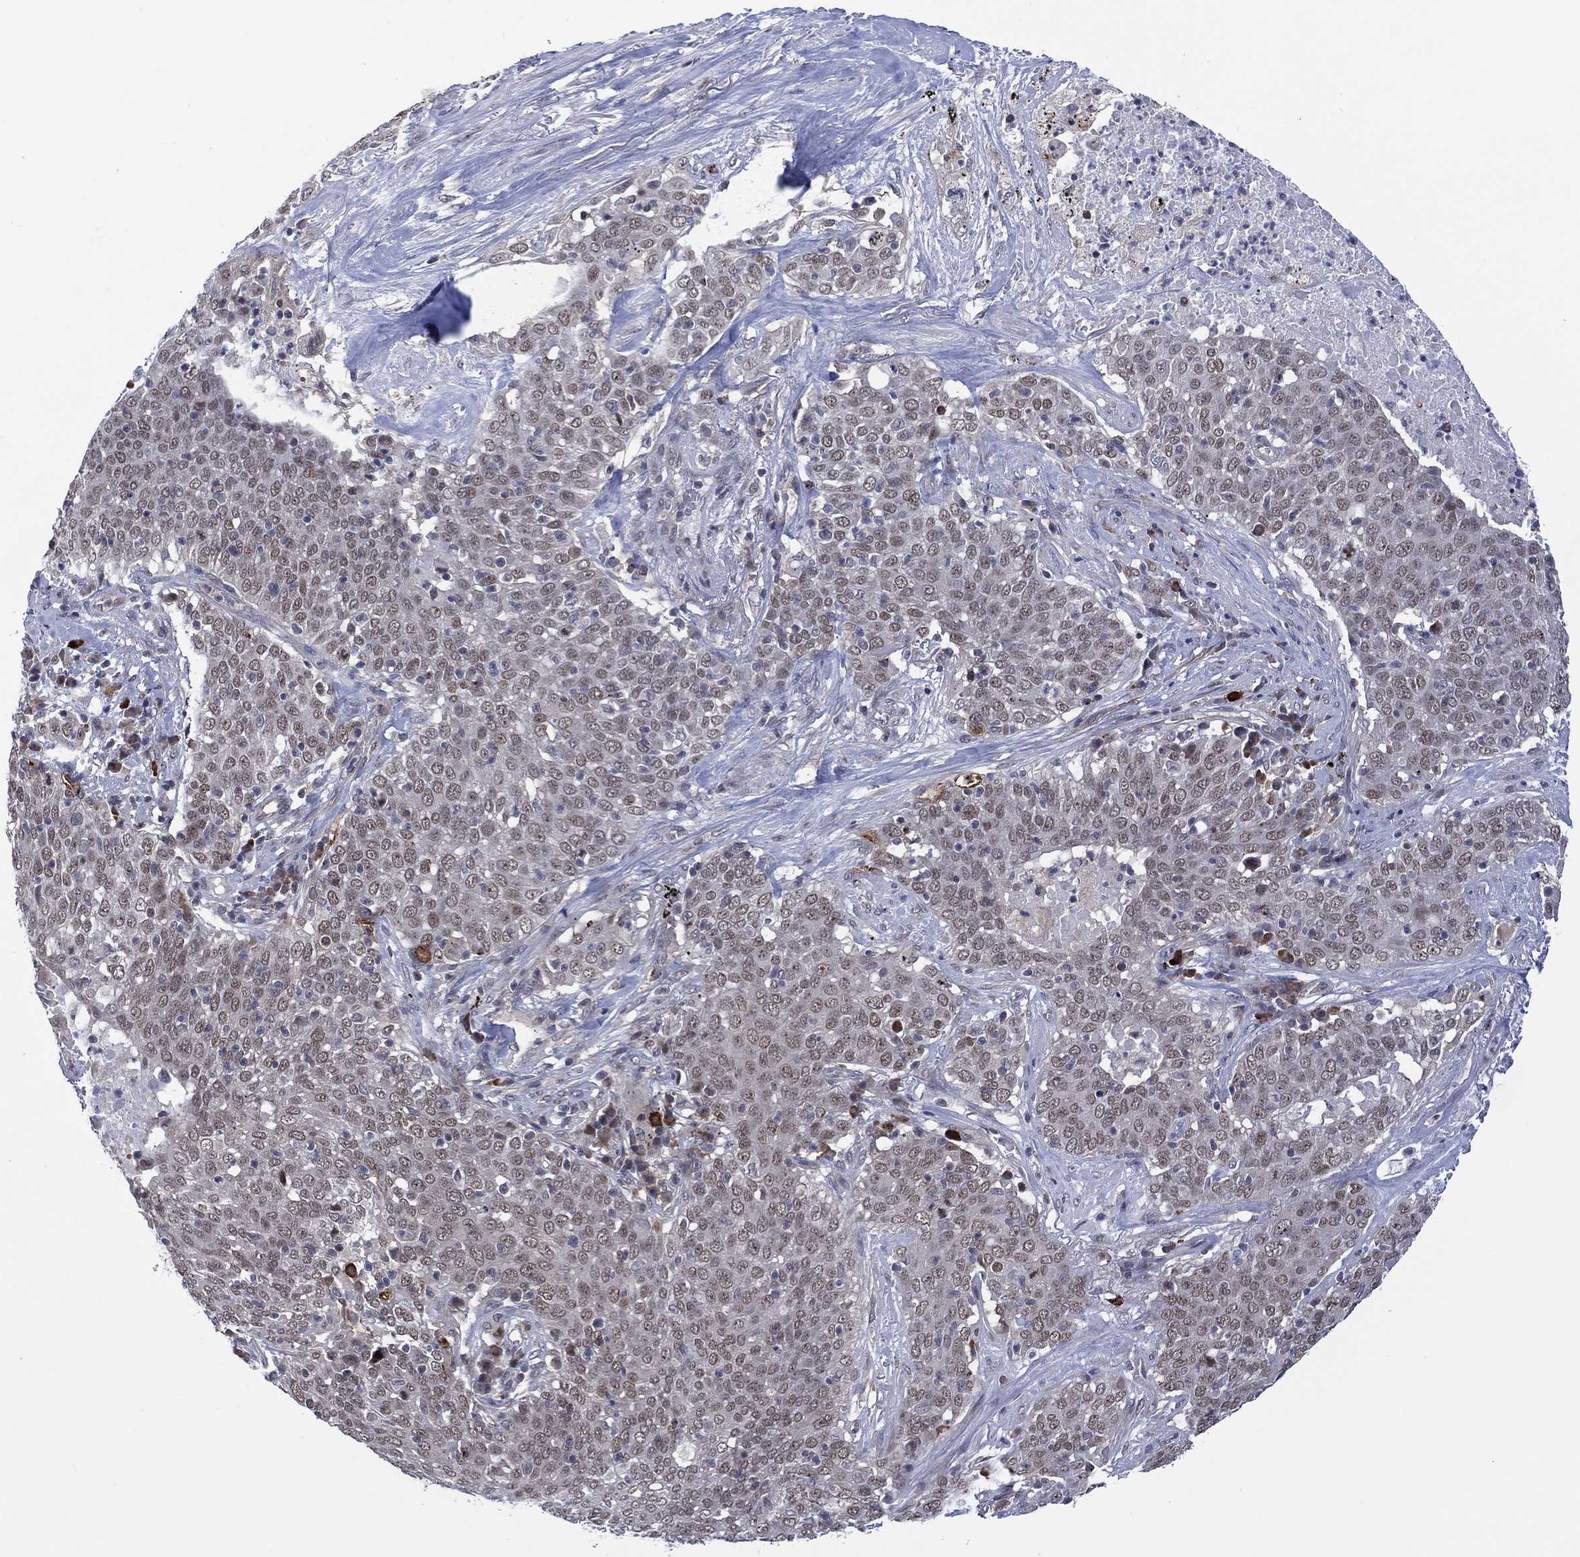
{"staining": {"intensity": "negative", "quantity": "none", "location": "none"}, "tissue": "lung cancer", "cell_type": "Tumor cells", "image_type": "cancer", "snomed": [{"axis": "morphology", "description": "Squamous cell carcinoma, NOS"}, {"axis": "topography", "description": "Lung"}], "caption": "There is no significant staining in tumor cells of squamous cell carcinoma (lung).", "gene": "DPP4", "patient": {"sex": "male", "age": 82}}